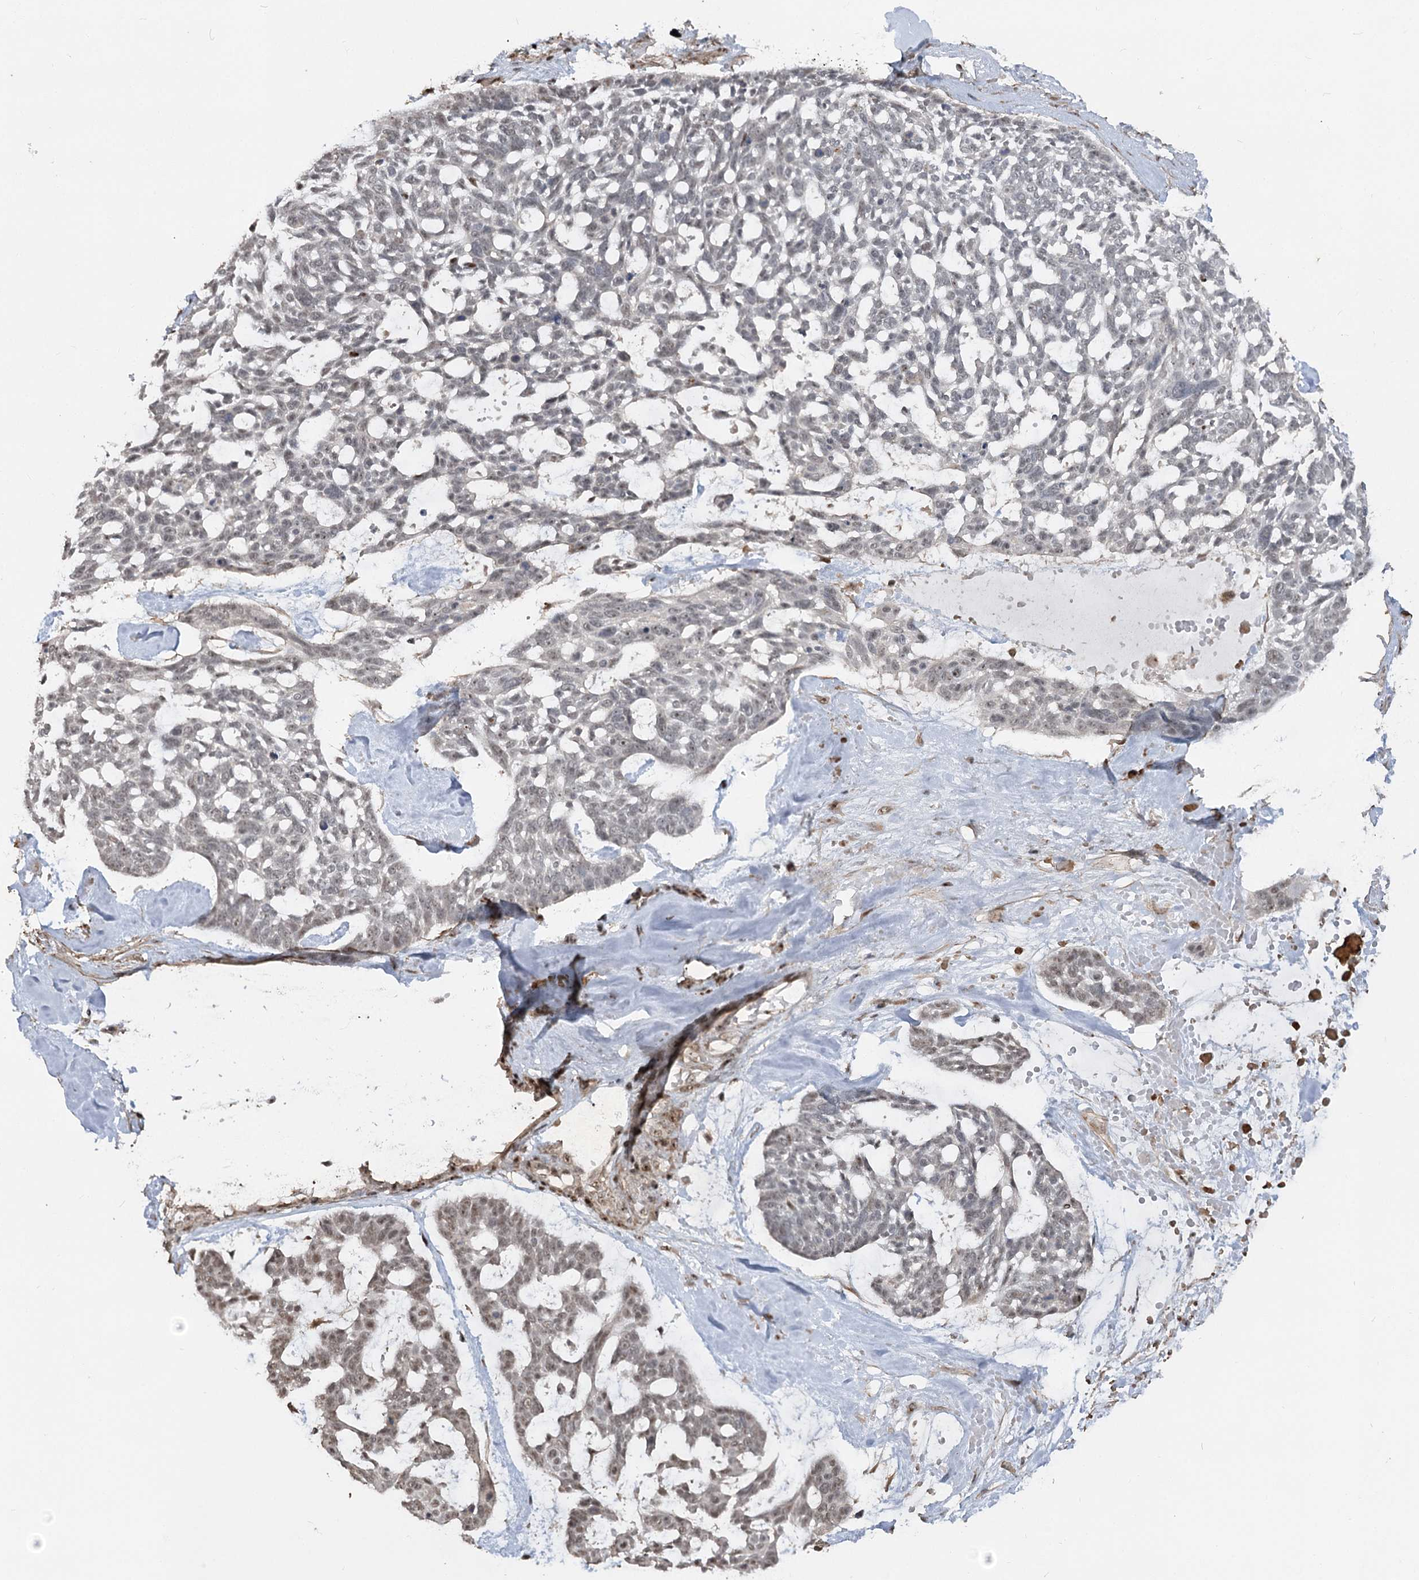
{"staining": {"intensity": "weak", "quantity": "<25%", "location": "nuclear"}, "tissue": "skin cancer", "cell_type": "Tumor cells", "image_type": "cancer", "snomed": [{"axis": "morphology", "description": "Basal cell carcinoma"}, {"axis": "topography", "description": "Skin"}], "caption": "Human skin cancer (basal cell carcinoma) stained for a protein using immunohistochemistry (IHC) displays no positivity in tumor cells.", "gene": "GNL3L", "patient": {"sex": "male", "age": 88}}